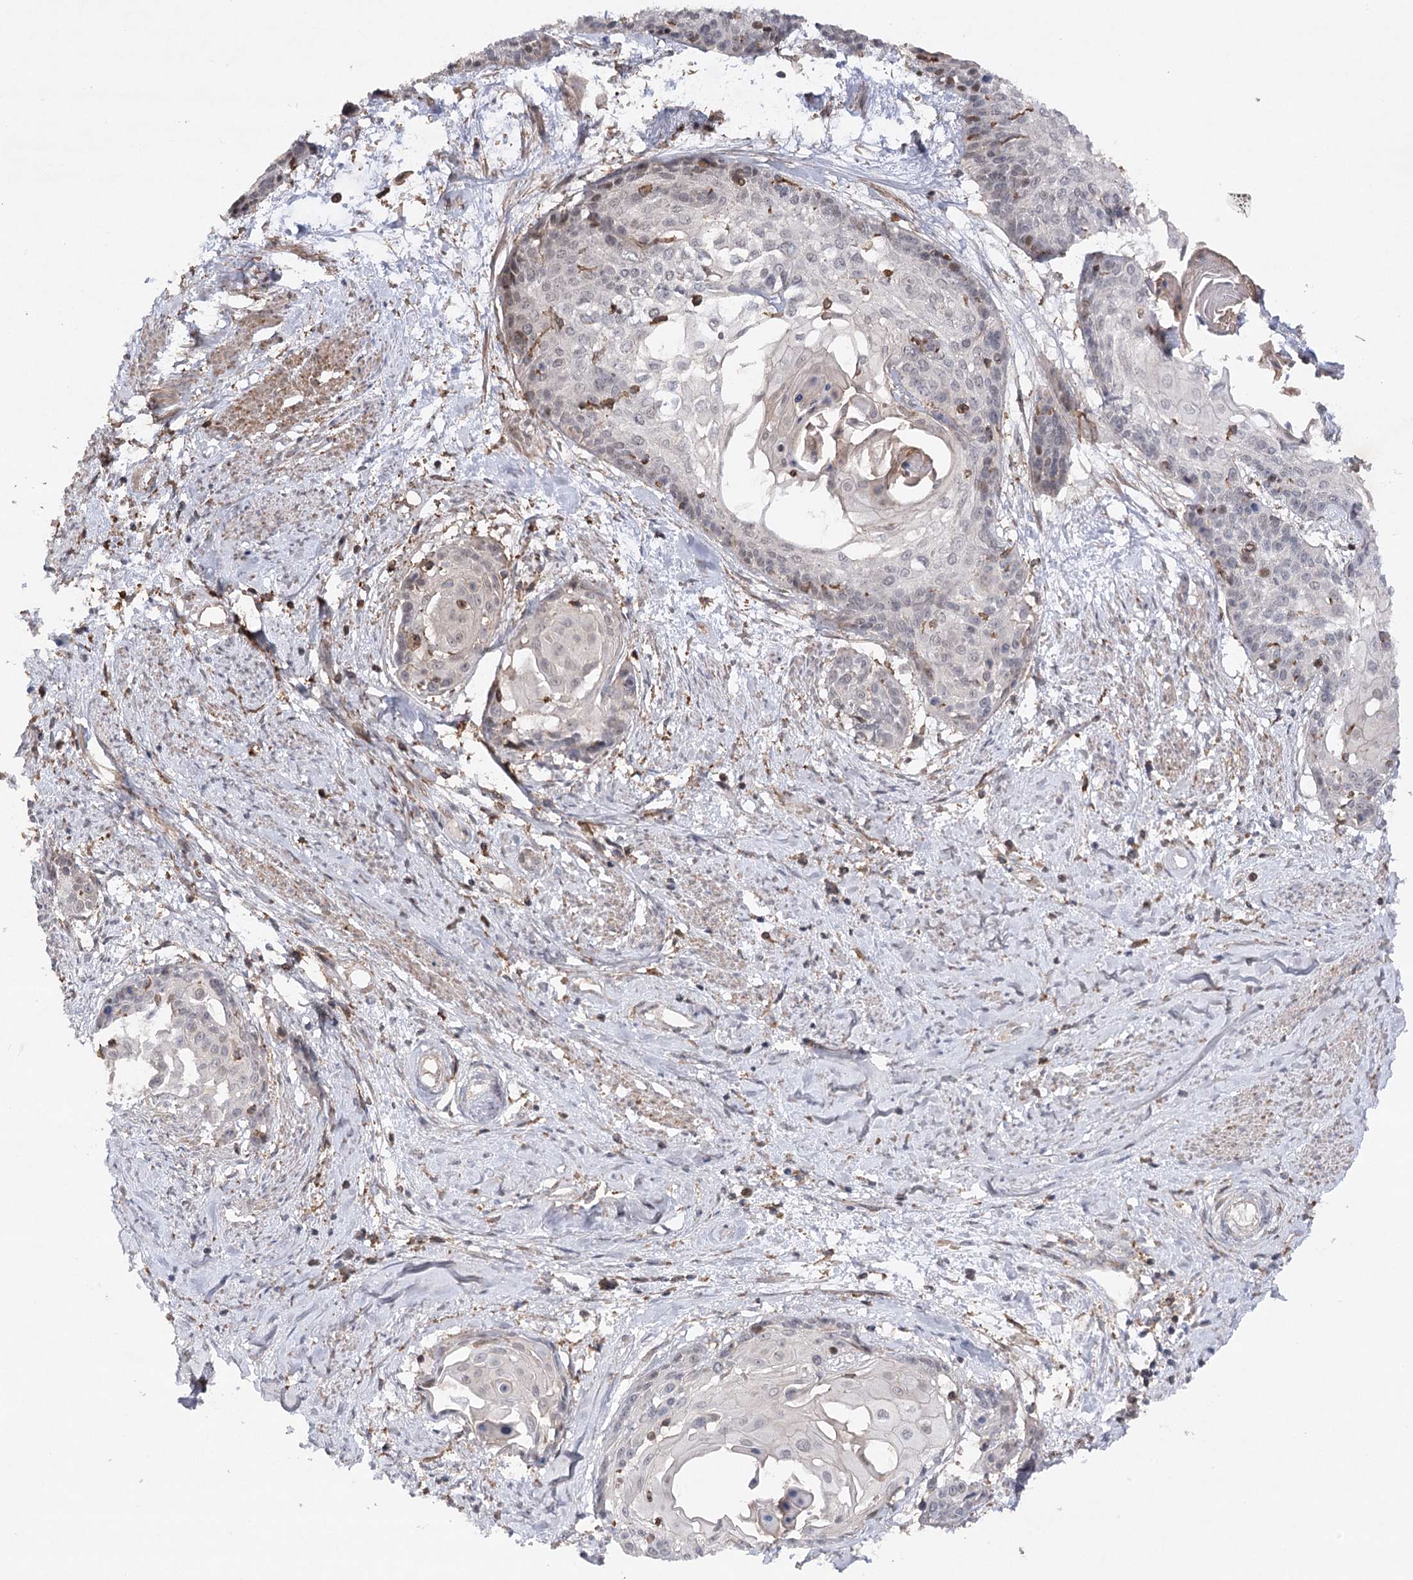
{"staining": {"intensity": "weak", "quantity": "<25%", "location": "nuclear"}, "tissue": "cervical cancer", "cell_type": "Tumor cells", "image_type": "cancer", "snomed": [{"axis": "morphology", "description": "Squamous cell carcinoma, NOS"}, {"axis": "topography", "description": "Cervix"}], "caption": "DAB immunohistochemical staining of squamous cell carcinoma (cervical) demonstrates no significant expression in tumor cells. (DAB (3,3'-diaminobenzidine) immunohistochemistry with hematoxylin counter stain).", "gene": "OBSL1", "patient": {"sex": "female", "age": 57}}